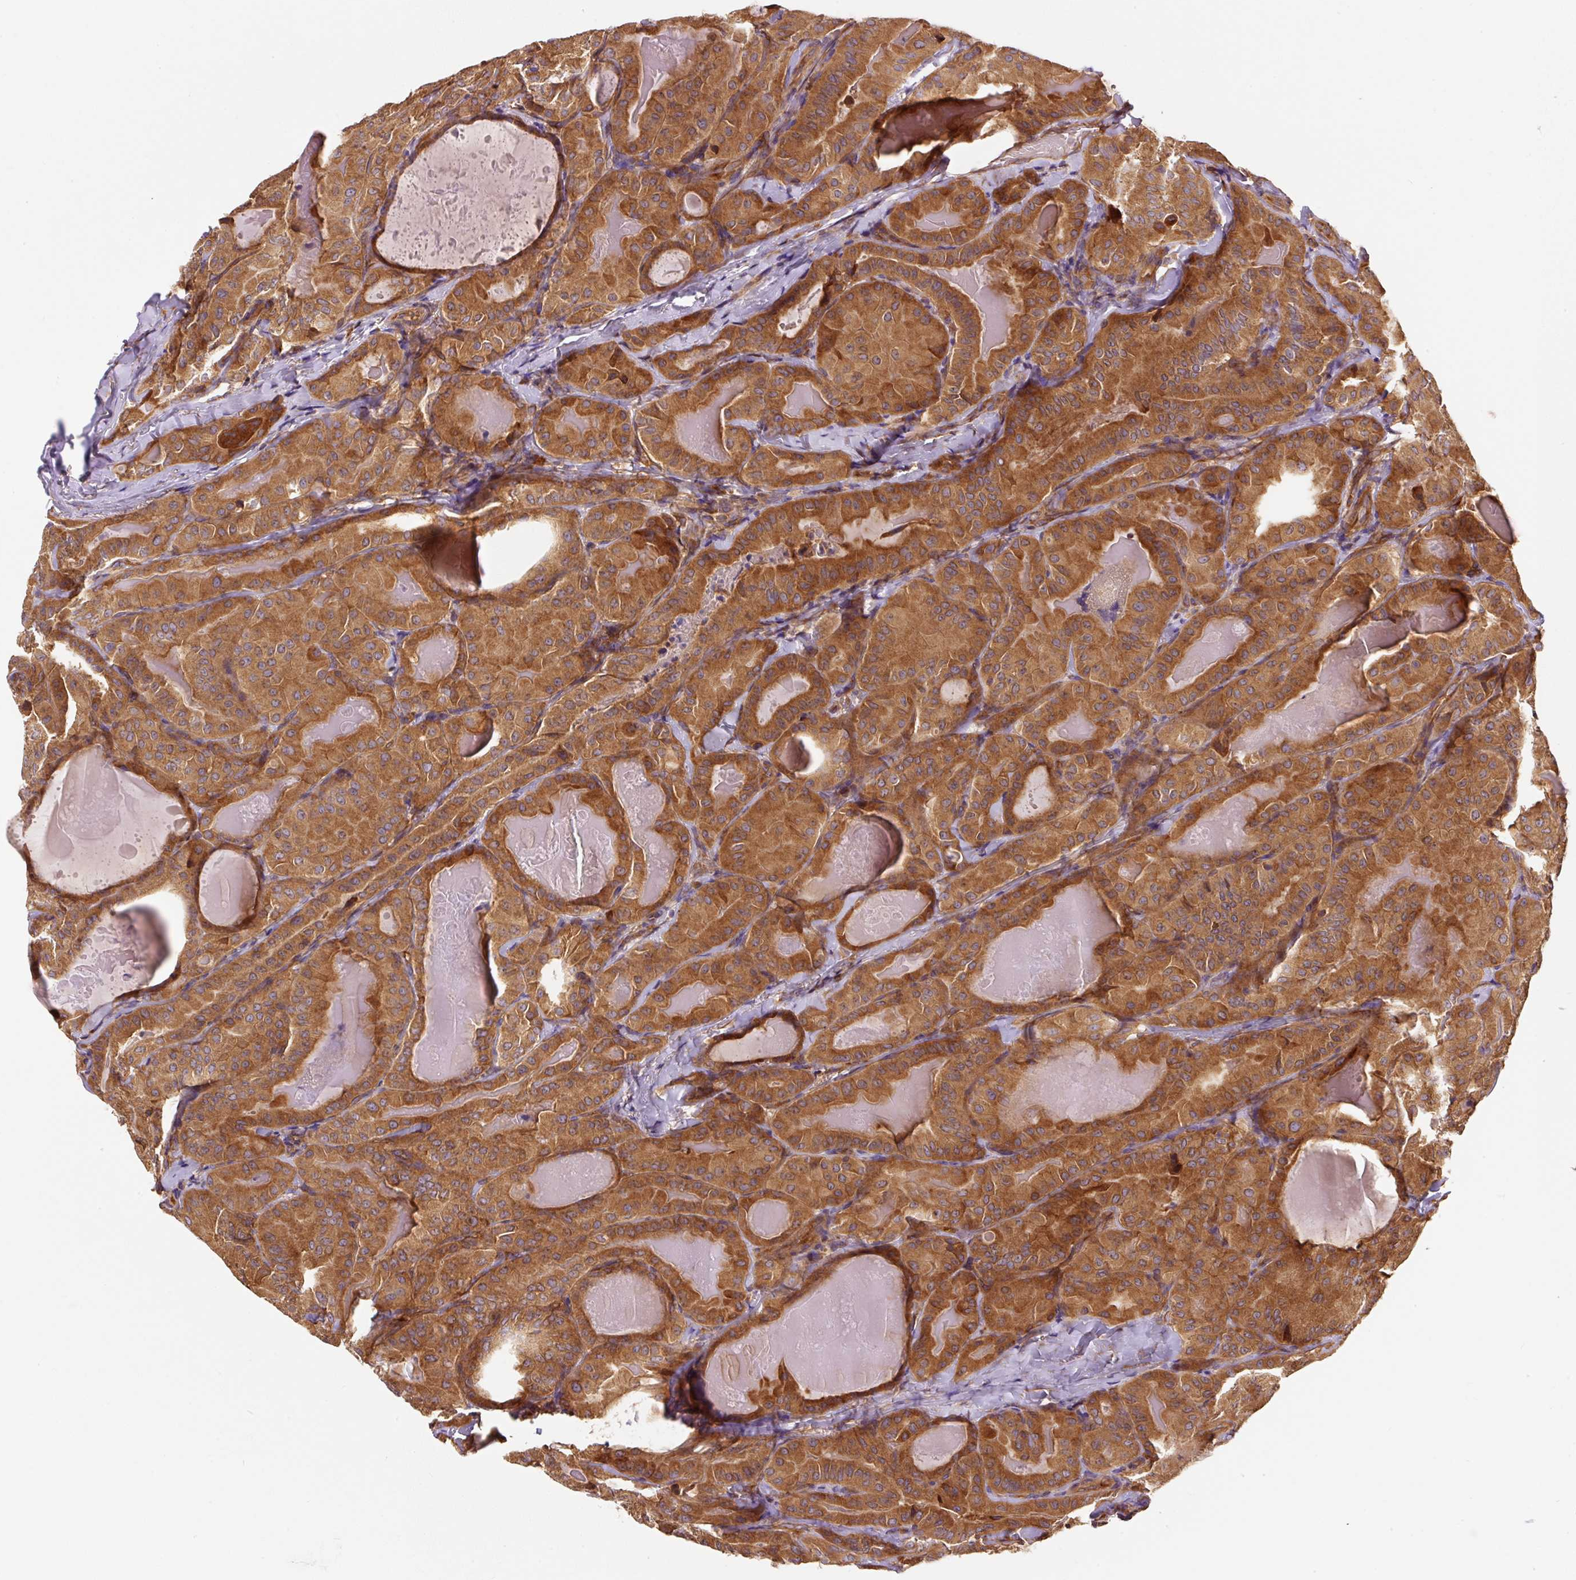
{"staining": {"intensity": "strong", "quantity": ">75%", "location": "cytoplasmic/membranous"}, "tissue": "thyroid cancer", "cell_type": "Tumor cells", "image_type": "cancer", "snomed": [{"axis": "morphology", "description": "Papillary adenocarcinoma, NOS"}, {"axis": "topography", "description": "Thyroid gland"}], "caption": "Human papillary adenocarcinoma (thyroid) stained for a protein (brown) reveals strong cytoplasmic/membranous positive staining in approximately >75% of tumor cells.", "gene": "EIF2S2", "patient": {"sex": "female", "age": 68}}